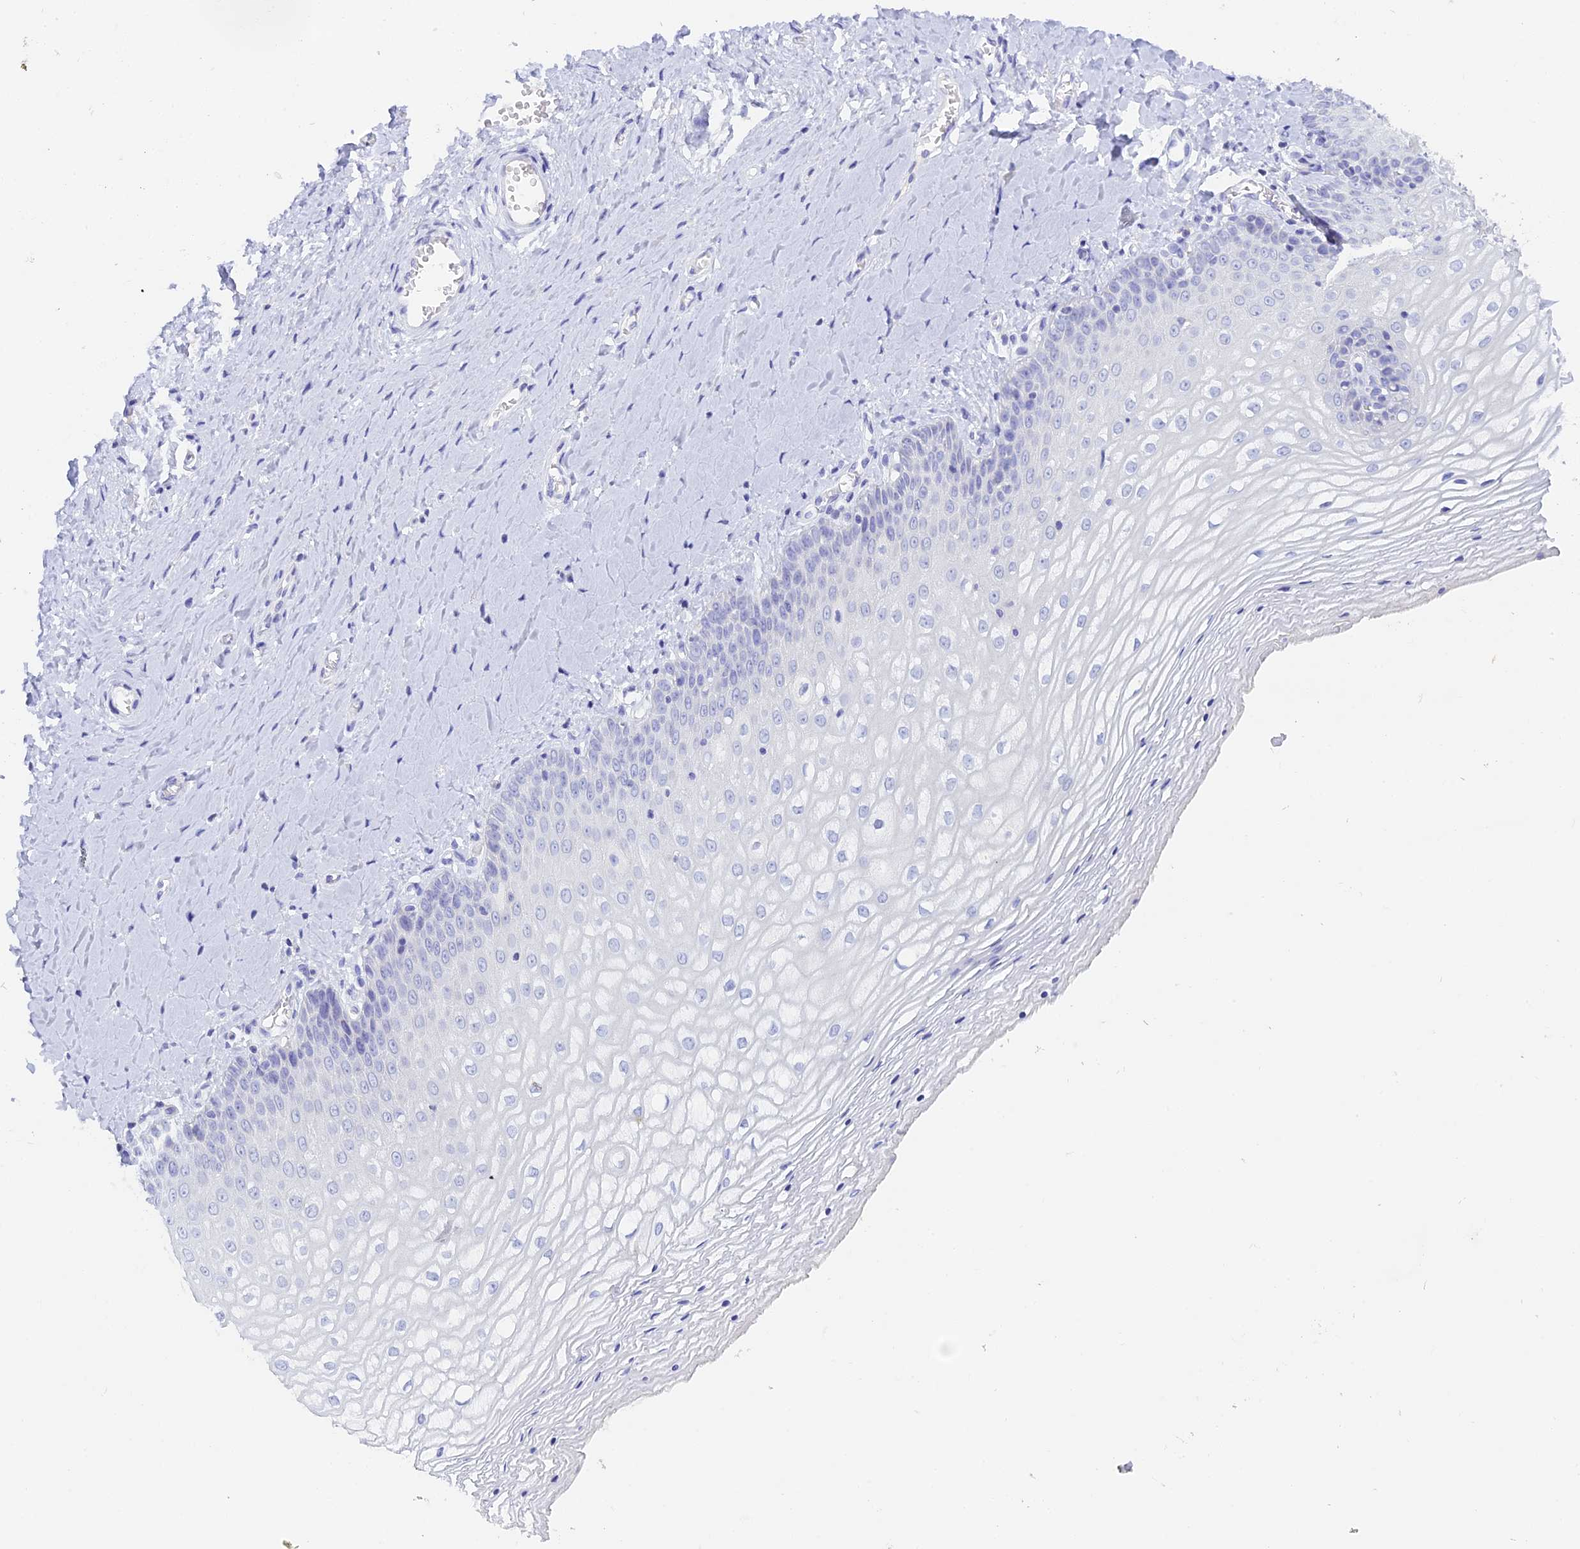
{"staining": {"intensity": "negative", "quantity": "none", "location": "none"}, "tissue": "vagina", "cell_type": "Squamous epithelial cells", "image_type": "normal", "snomed": [{"axis": "morphology", "description": "Normal tissue, NOS"}, {"axis": "topography", "description": "Vagina"}], "caption": "There is no significant positivity in squamous epithelial cells of vagina. Nuclei are stained in blue.", "gene": "C12orf29", "patient": {"sex": "female", "age": 65}}